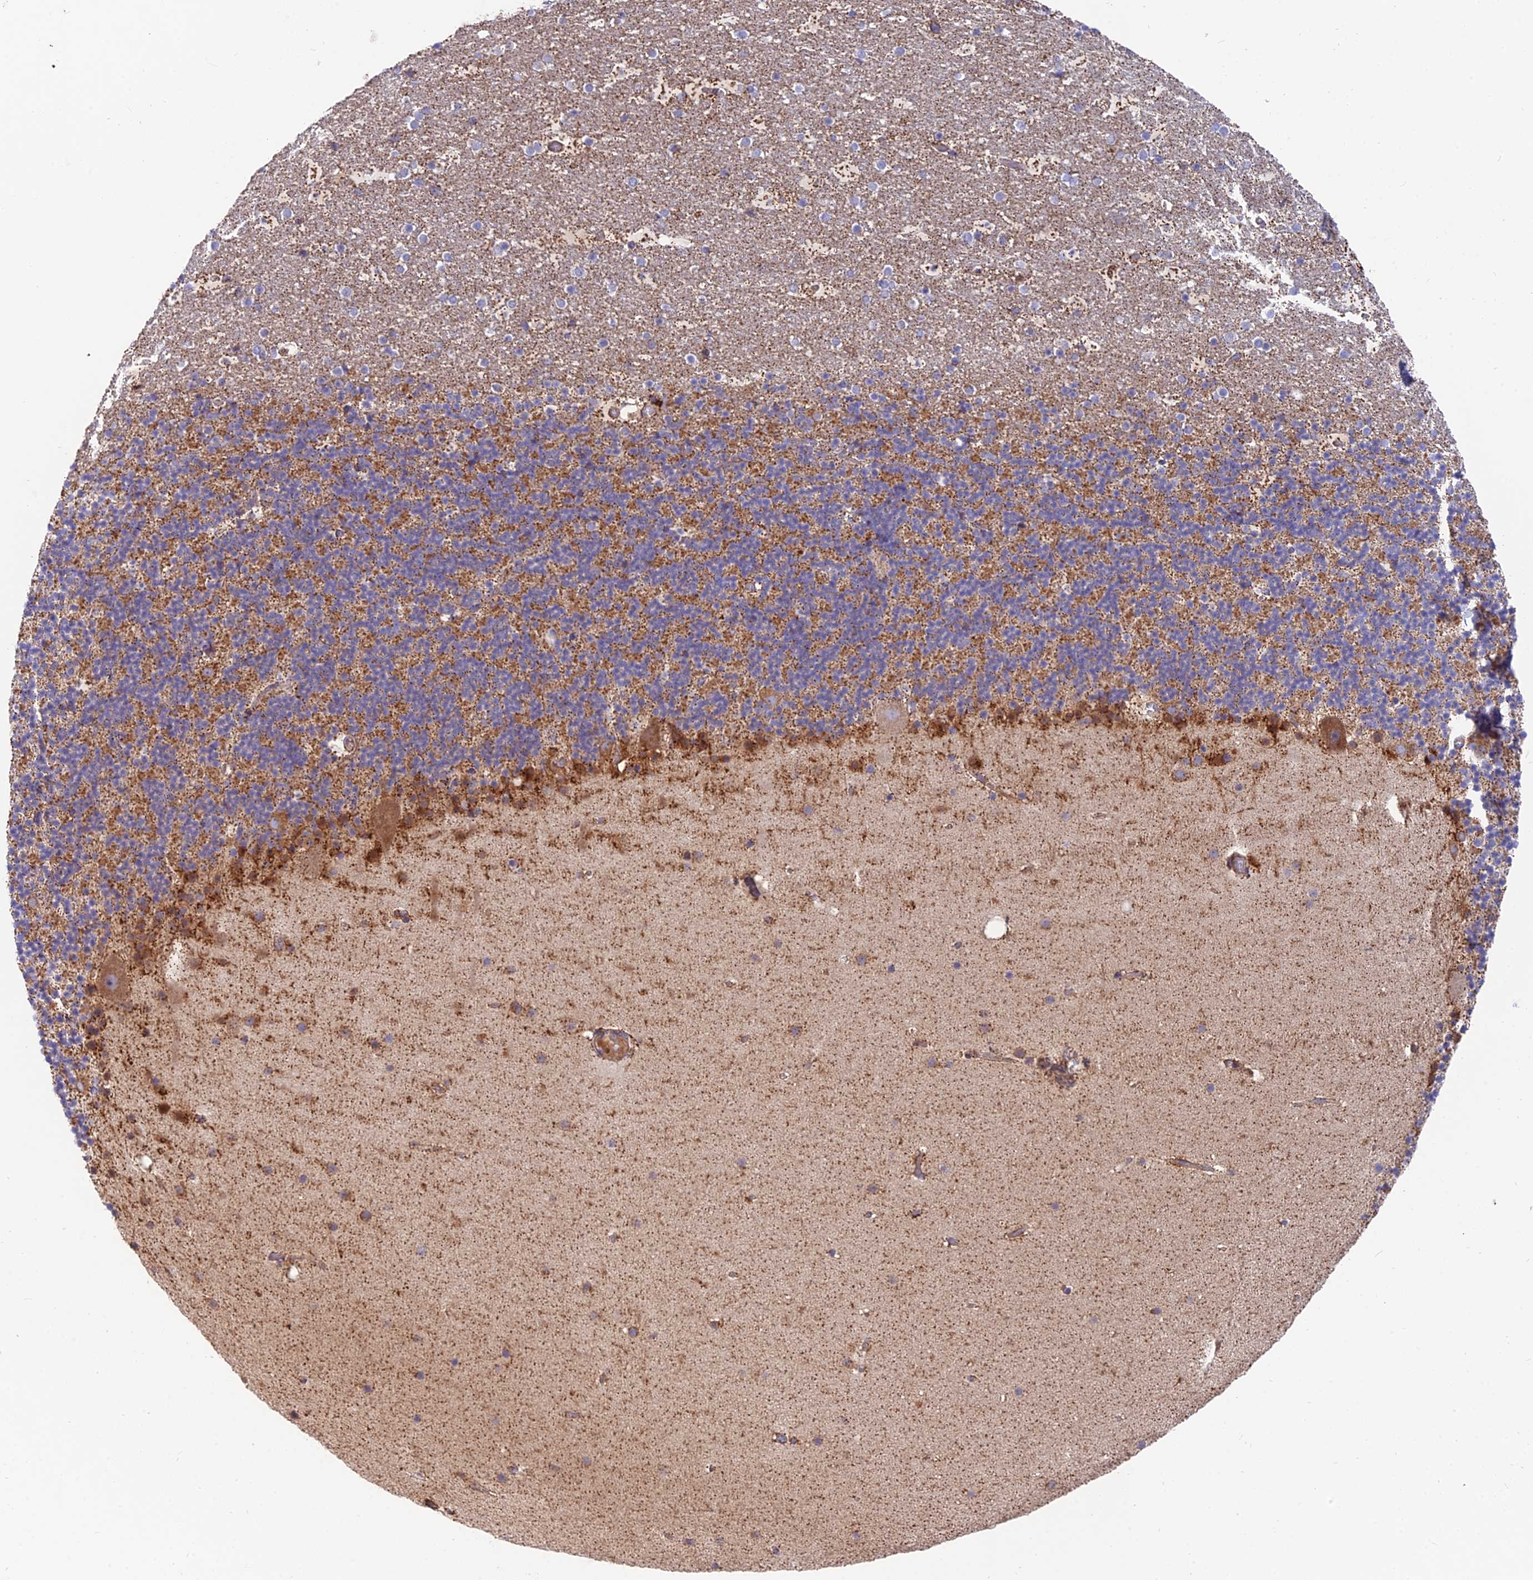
{"staining": {"intensity": "moderate", "quantity": "25%-75%", "location": "cytoplasmic/membranous"}, "tissue": "cerebellum", "cell_type": "Cells in granular layer", "image_type": "normal", "snomed": [{"axis": "morphology", "description": "Normal tissue, NOS"}, {"axis": "topography", "description": "Cerebellum"}], "caption": "Cells in granular layer demonstrate medium levels of moderate cytoplasmic/membranous positivity in approximately 25%-75% of cells in unremarkable cerebellum.", "gene": "TIGD6", "patient": {"sex": "male", "age": 57}}